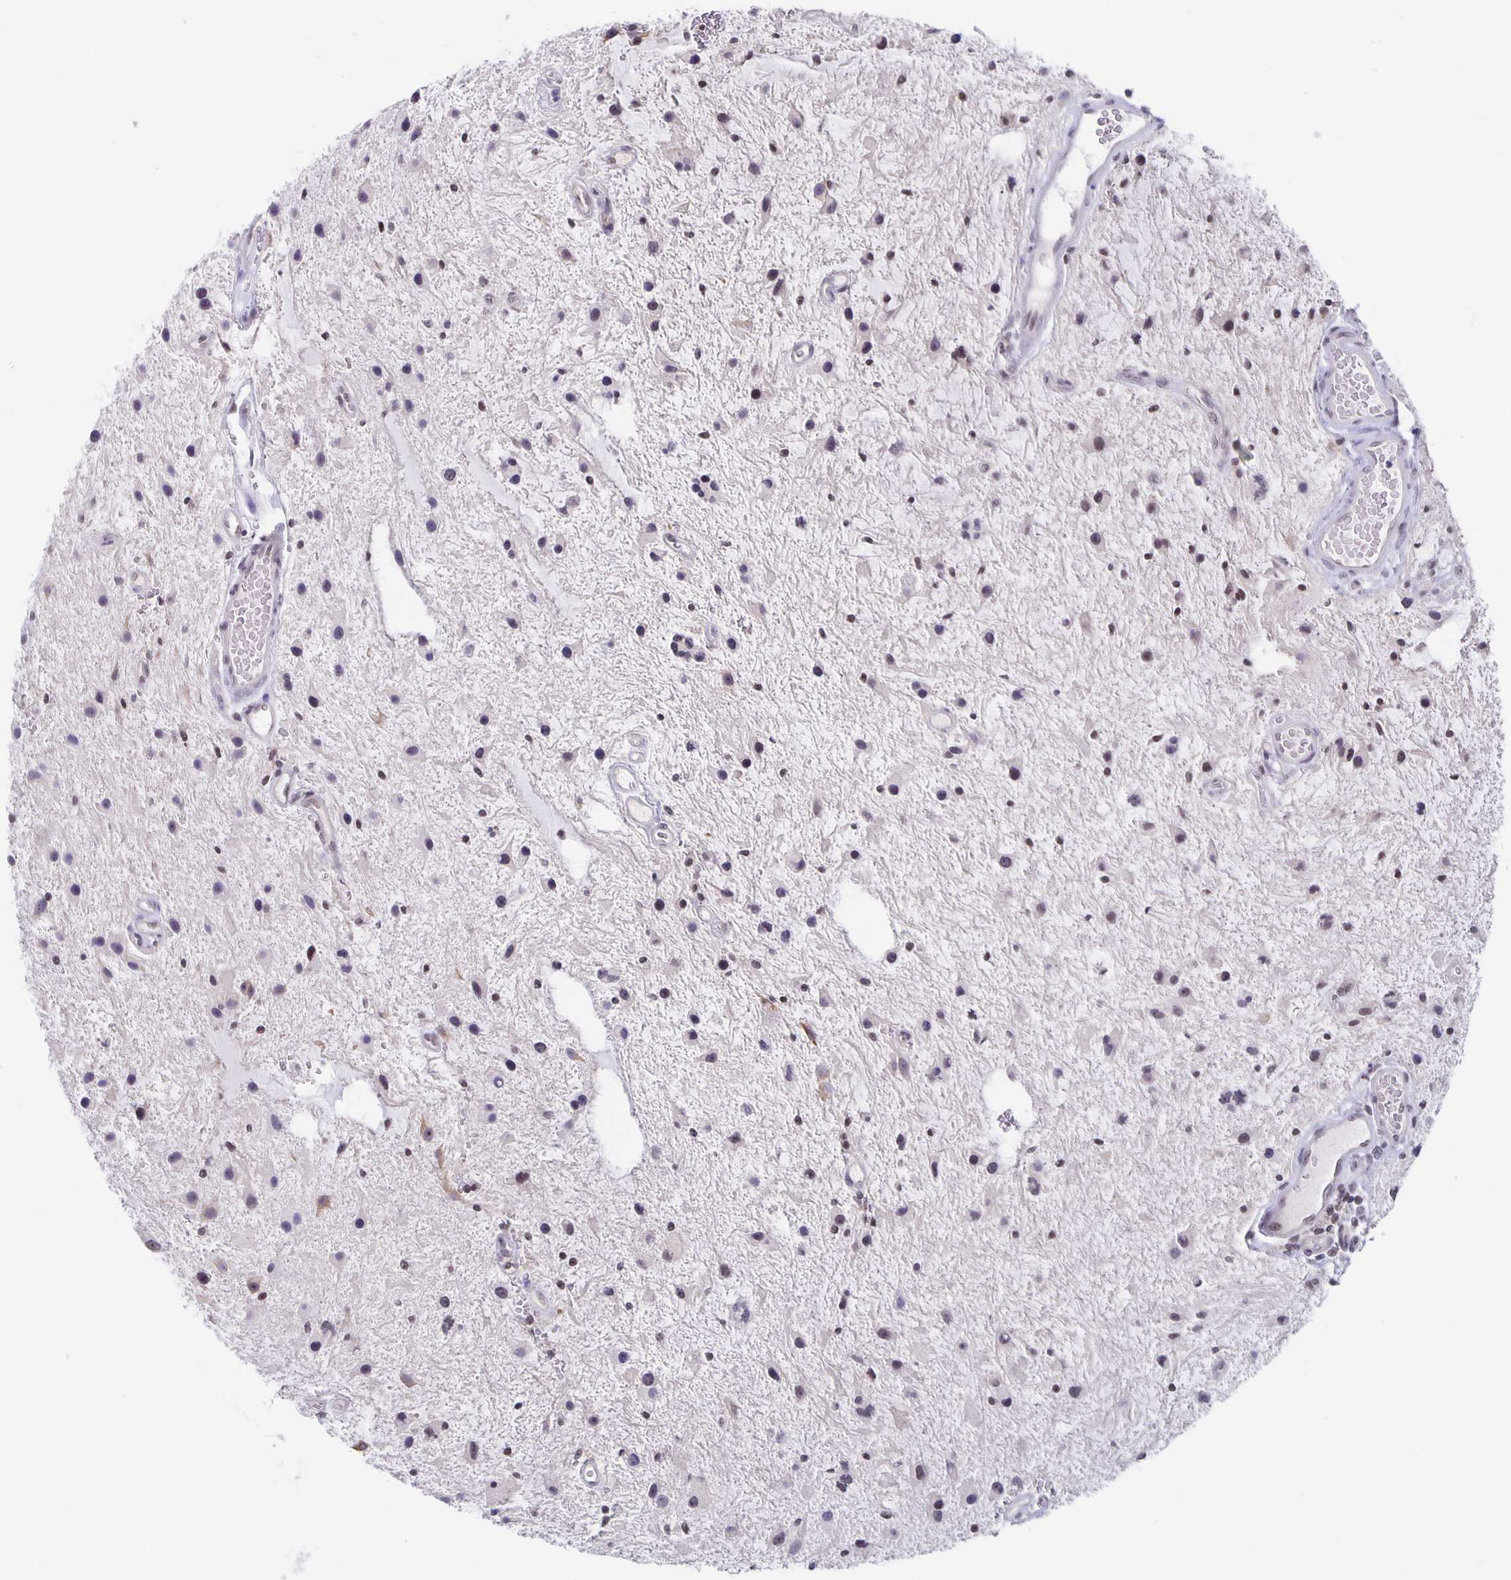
{"staining": {"intensity": "weak", "quantity": "<25%", "location": "nuclear"}, "tissue": "glioma", "cell_type": "Tumor cells", "image_type": "cancer", "snomed": [{"axis": "morphology", "description": "Glioma, malignant, Low grade"}, {"axis": "topography", "description": "Cerebellum"}], "caption": "This is an IHC micrograph of glioma. There is no staining in tumor cells.", "gene": "ZNF691", "patient": {"sex": "female", "age": 14}}